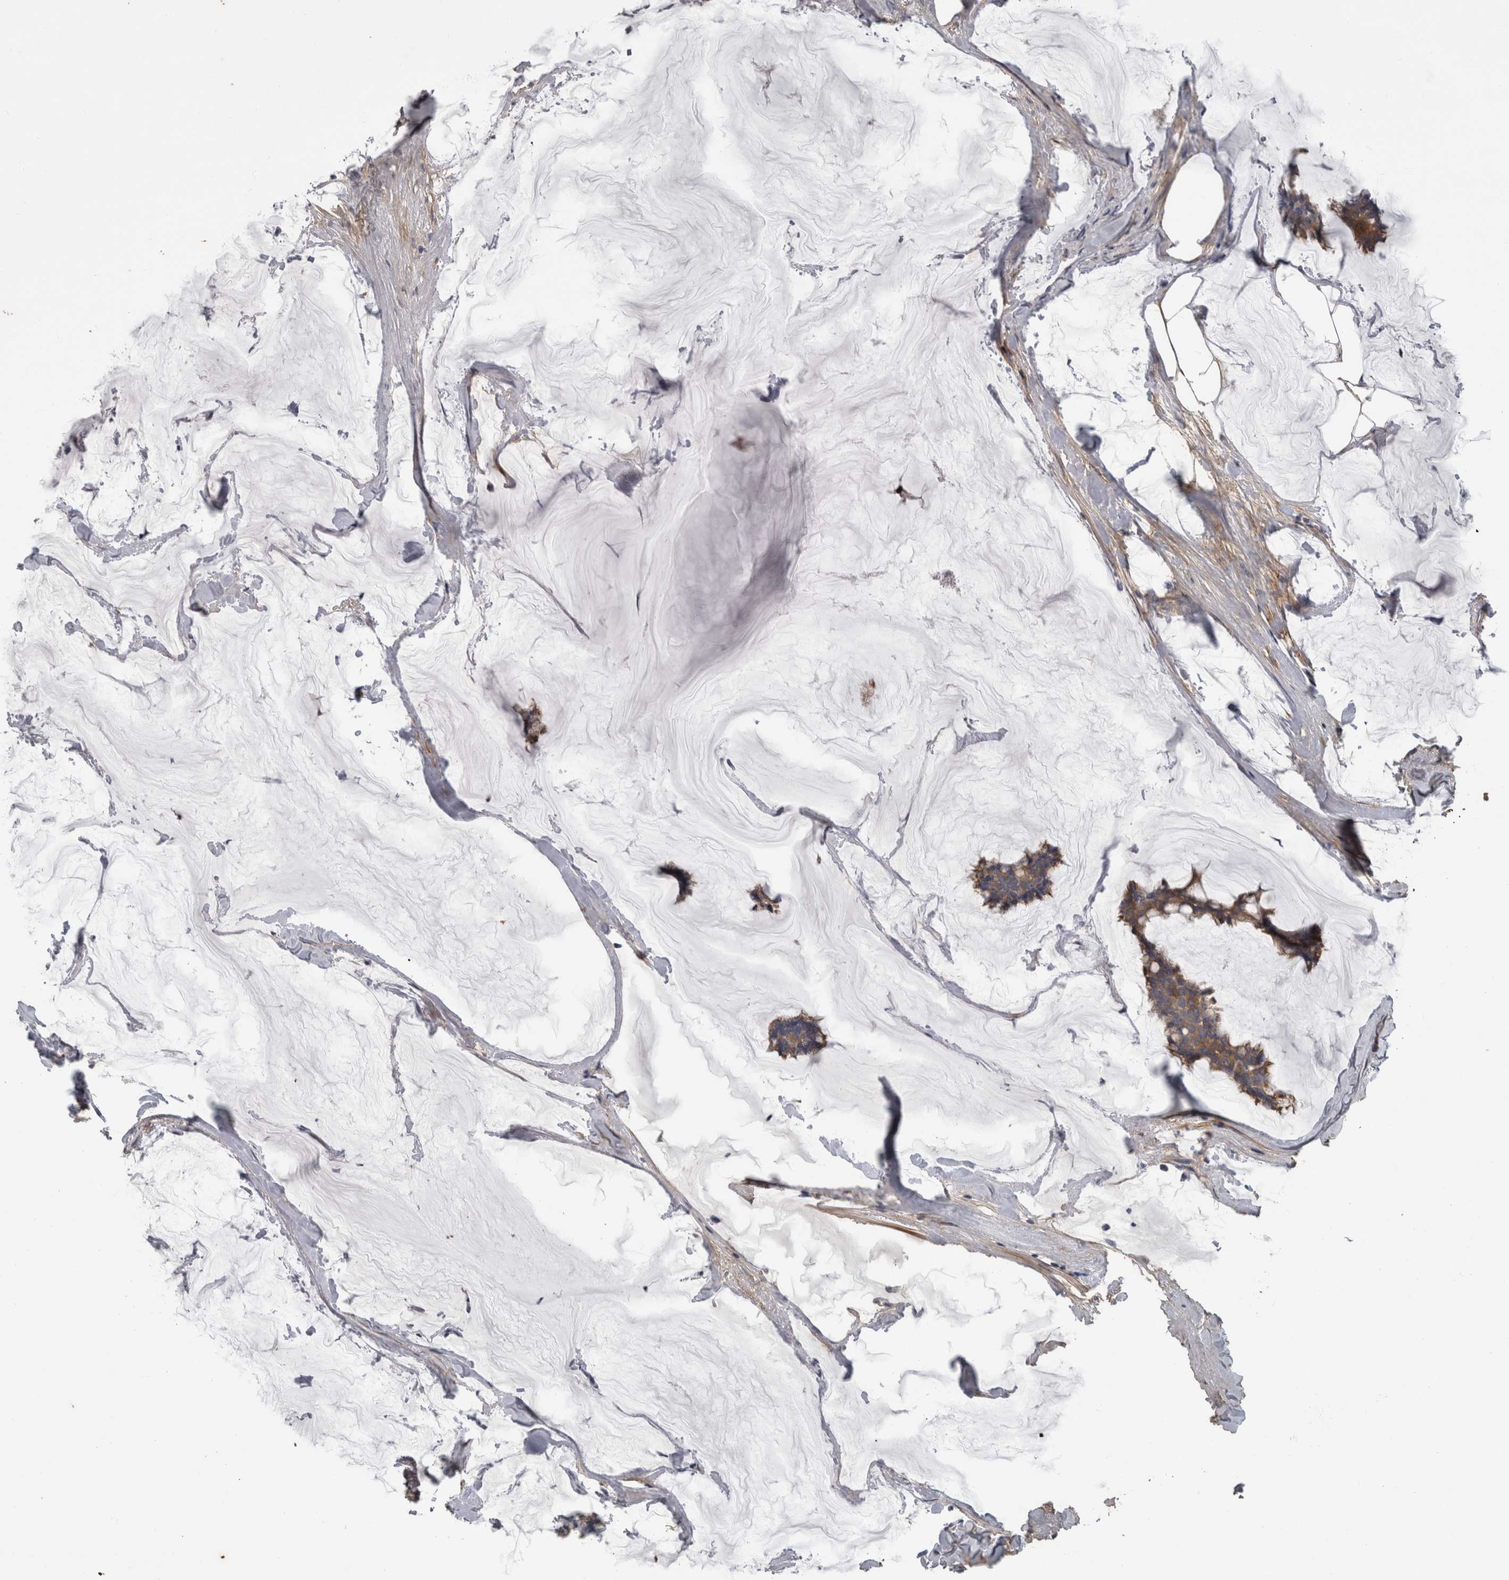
{"staining": {"intensity": "moderate", "quantity": ">75%", "location": "cytoplasmic/membranous"}, "tissue": "breast cancer", "cell_type": "Tumor cells", "image_type": "cancer", "snomed": [{"axis": "morphology", "description": "Duct carcinoma"}, {"axis": "topography", "description": "Breast"}], "caption": "Immunohistochemistry (IHC) micrograph of neoplastic tissue: human breast invasive ductal carcinoma stained using IHC exhibits medium levels of moderate protein expression localized specifically in the cytoplasmic/membranous of tumor cells, appearing as a cytoplasmic/membranous brown color.", "gene": "EFEMP2", "patient": {"sex": "female", "age": 93}}